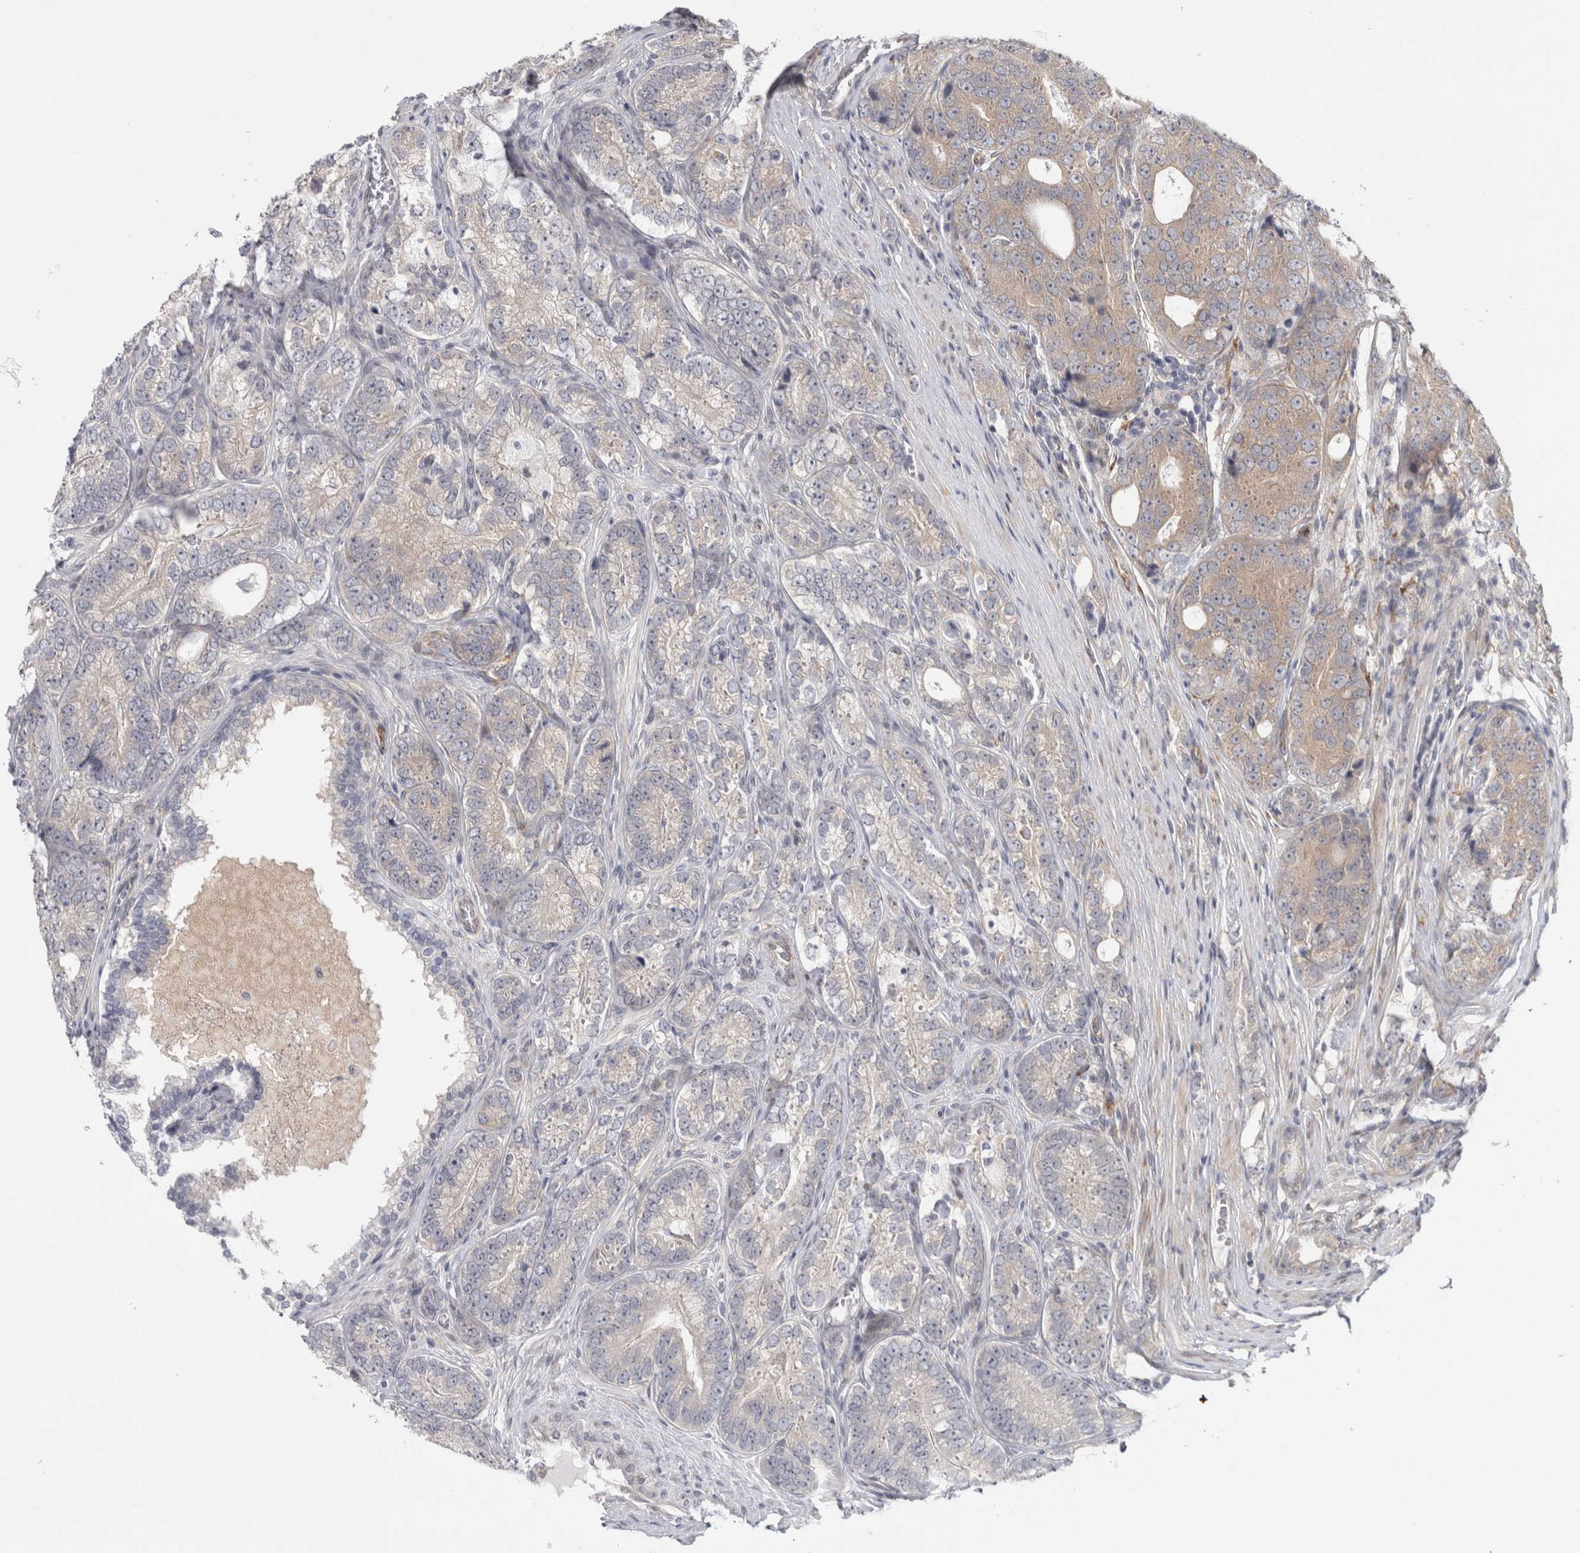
{"staining": {"intensity": "moderate", "quantity": "25%-75%", "location": "cytoplasmic/membranous"}, "tissue": "prostate cancer", "cell_type": "Tumor cells", "image_type": "cancer", "snomed": [{"axis": "morphology", "description": "Adenocarcinoma, High grade"}, {"axis": "topography", "description": "Prostate"}], "caption": "Prostate high-grade adenocarcinoma stained with DAB immunohistochemistry exhibits medium levels of moderate cytoplasmic/membranous positivity in about 25%-75% of tumor cells. (DAB IHC with brightfield microscopy, high magnification).", "gene": "ZNF318", "patient": {"sex": "male", "age": 56}}